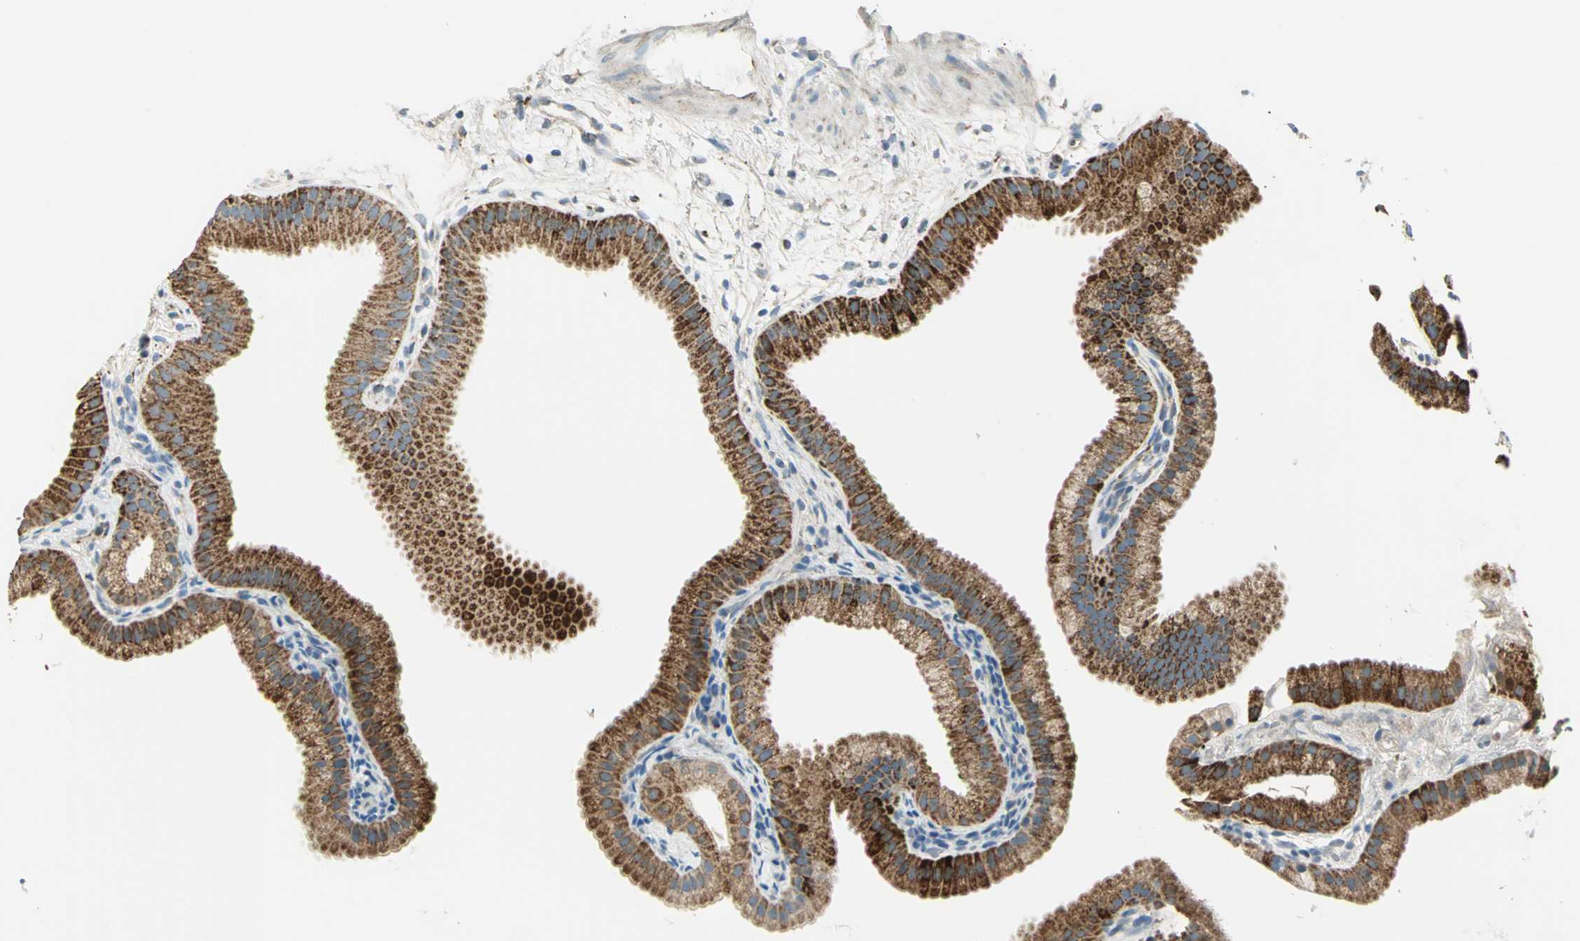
{"staining": {"intensity": "strong", "quantity": ">75%", "location": "cytoplasmic/membranous"}, "tissue": "gallbladder", "cell_type": "Glandular cells", "image_type": "normal", "snomed": [{"axis": "morphology", "description": "Normal tissue, NOS"}, {"axis": "topography", "description": "Gallbladder"}], "caption": "Human gallbladder stained with a brown dye reveals strong cytoplasmic/membranous positive staining in approximately >75% of glandular cells.", "gene": "ACADM", "patient": {"sex": "female", "age": 64}}